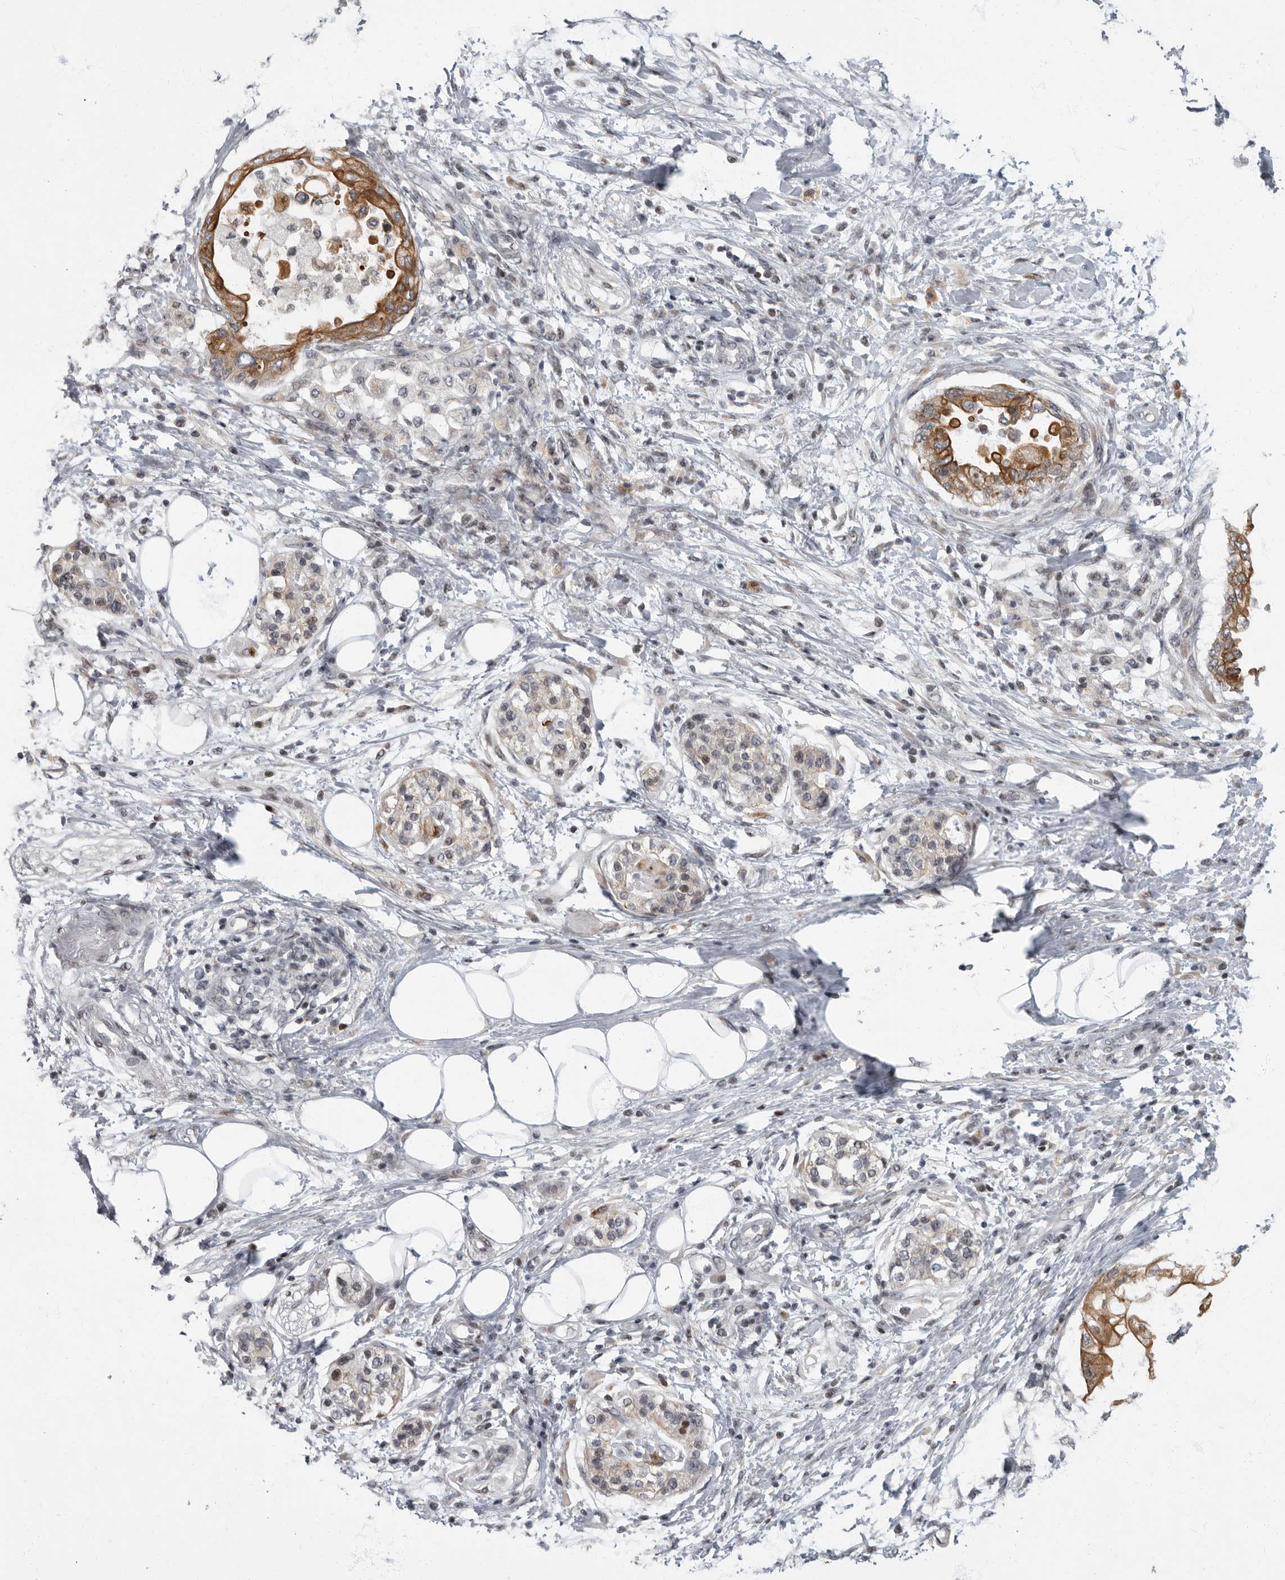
{"staining": {"intensity": "moderate", "quantity": ">75%", "location": "cytoplasmic/membranous"}, "tissue": "pancreatic cancer", "cell_type": "Tumor cells", "image_type": "cancer", "snomed": [{"axis": "morphology", "description": "Normal tissue, NOS"}, {"axis": "morphology", "description": "Adenocarcinoma, NOS"}, {"axis": "topography", "description": "Pancreas"}, {"axis": "topography", "description": "Duodenum"}], "caption": "Immunohistochemistry (IHC) image of adenocarcinoma (pancreatic) stained for a protein (brown), which shows medium levels of moderate cytoplasmic/membranous staining in approximately >75% of tumor cells.", "gene": "EVI5", "patient": {"sex": "female", "age": 60}}